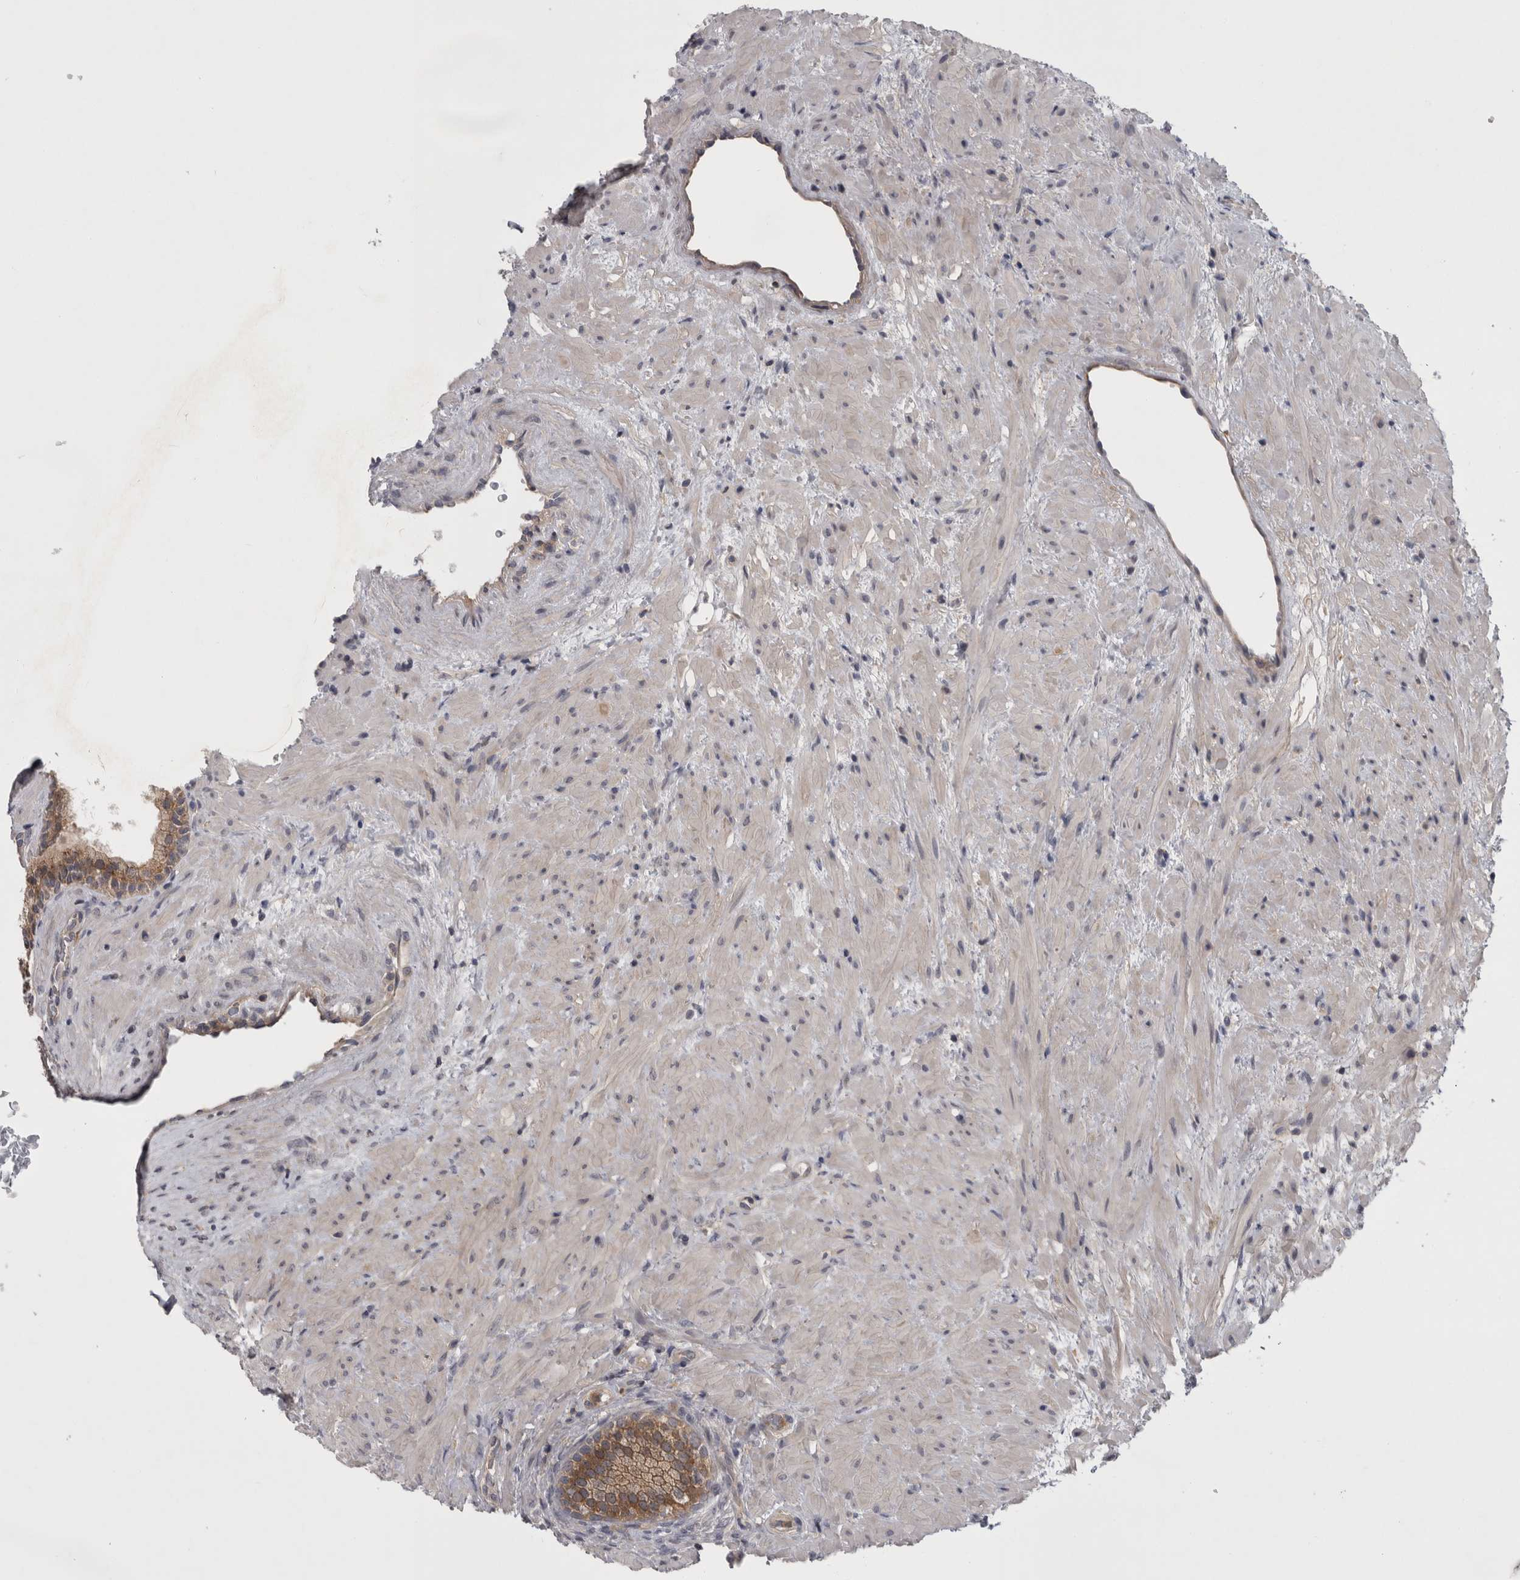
{"staining": {"intensity": "moderate", "quantity": "25%-75%", "location": "cytoplasmic/membranous"}, "tissue": "prostate", "cell_type": "Glandular cells", "image_type": "normal", "snomed": [{"axis": "morphology", "description": "Normal tissue, NOS"}, {"axis": "topography", "description": "Prostate"}], "caption": "Immunohistochemical staining of normal human prostate shows 25%-75% levels of moderate cytoplasmic/membranous protein positivity in approximately 25%-75% of glandular cells.", "gene": "PRKCI", "patient": {"sex": "male", "age": 76}}